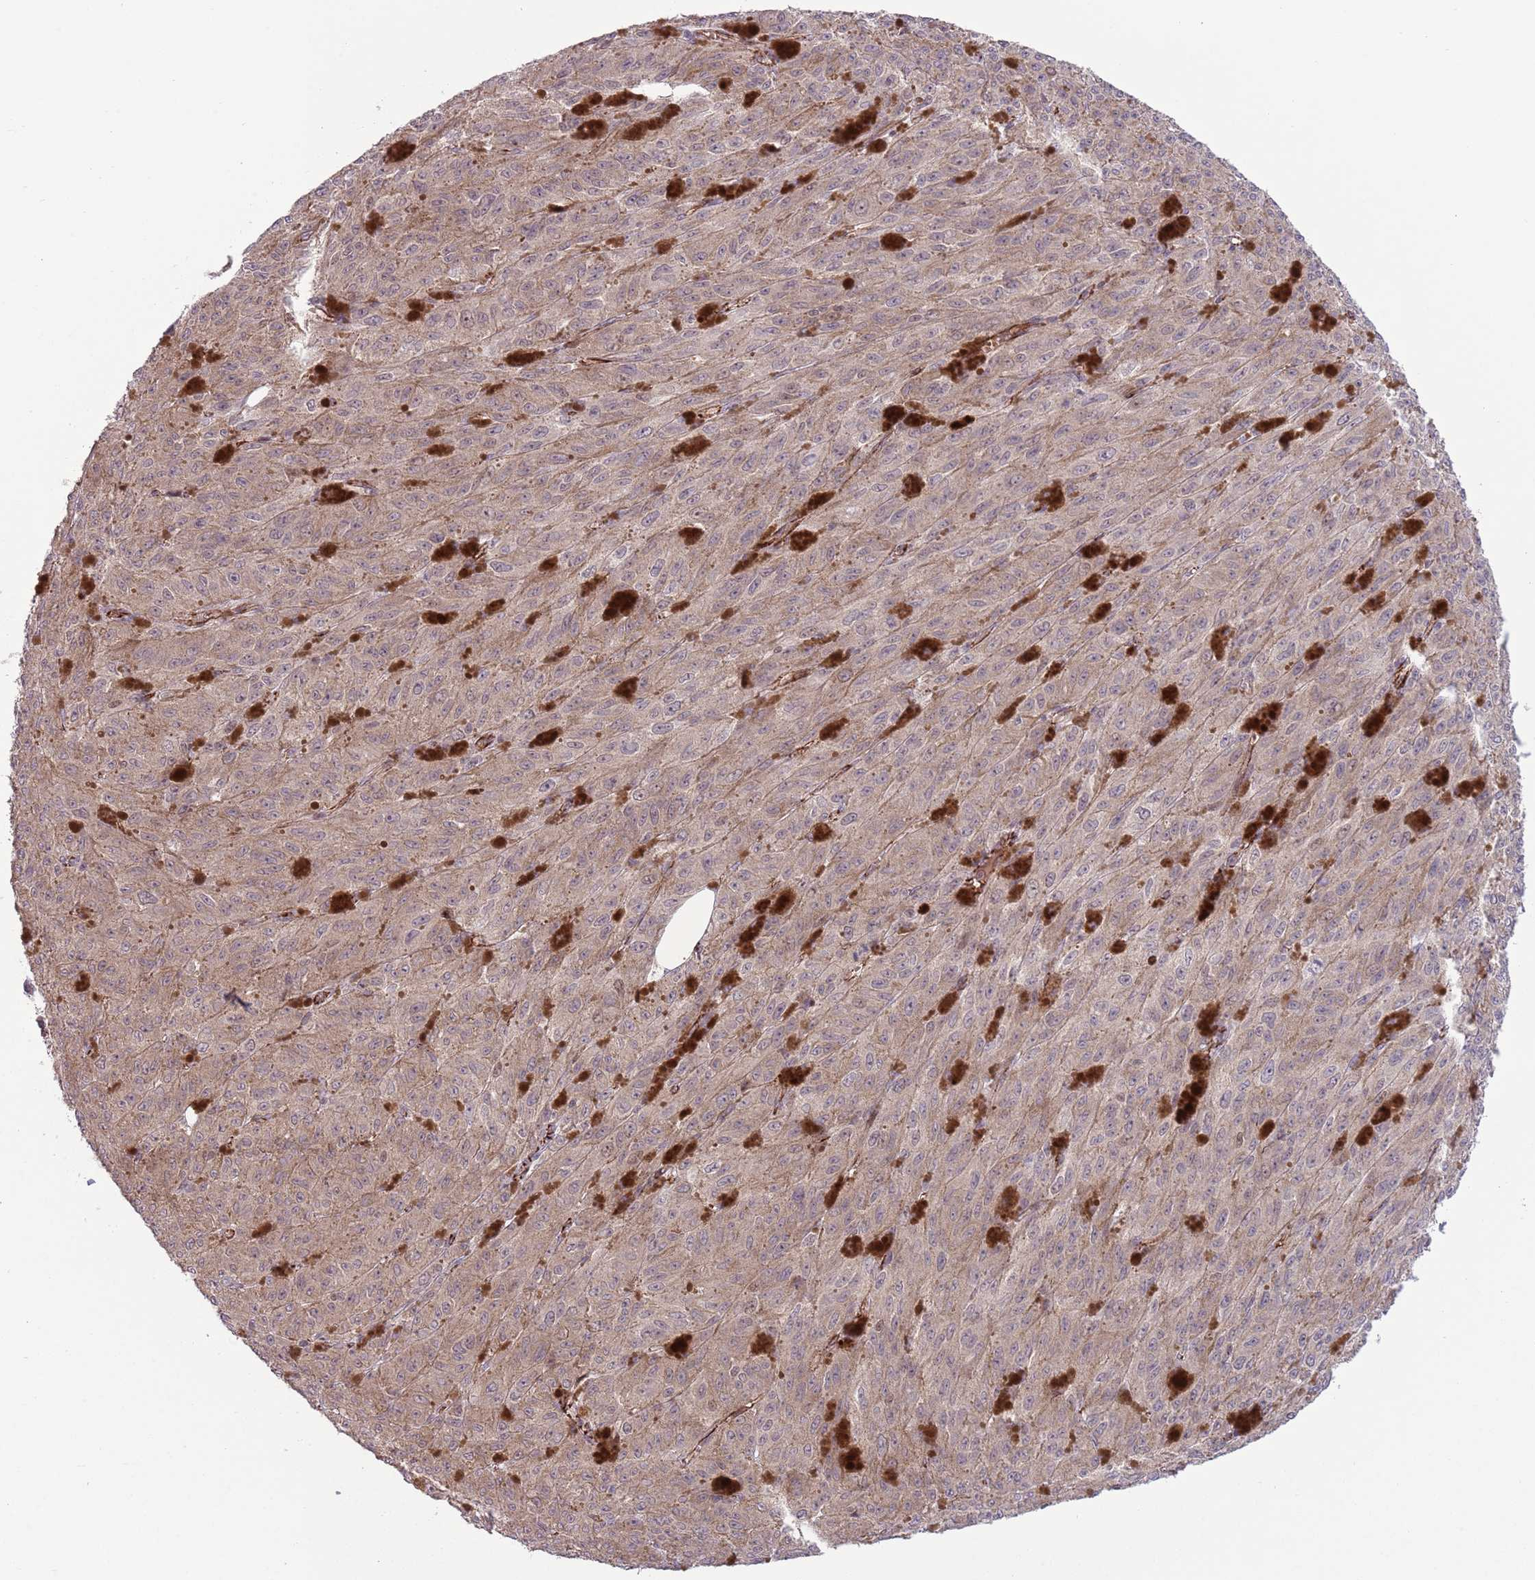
{"staining": {"intensity": "weak", "quantity": ">75%", "location": "cytoplasmic/membranous"}, "tissue": "melanoma", "cell_type": "Tumor cells", "image_type": "cancer", "snomed": [{"axis": "morphology", "description": "Malignant melanoma, NOS"}, {"axis": "topography", "description": "Skin"}], "caption": "Immunohistochemical staining of human melanoma demonstrates low levels of weak cytoplasmic/membranous protein positivity in about >75% of tumor cells.", "gene": "DPP10", "patient": {"sex": "female", "age": 52}}